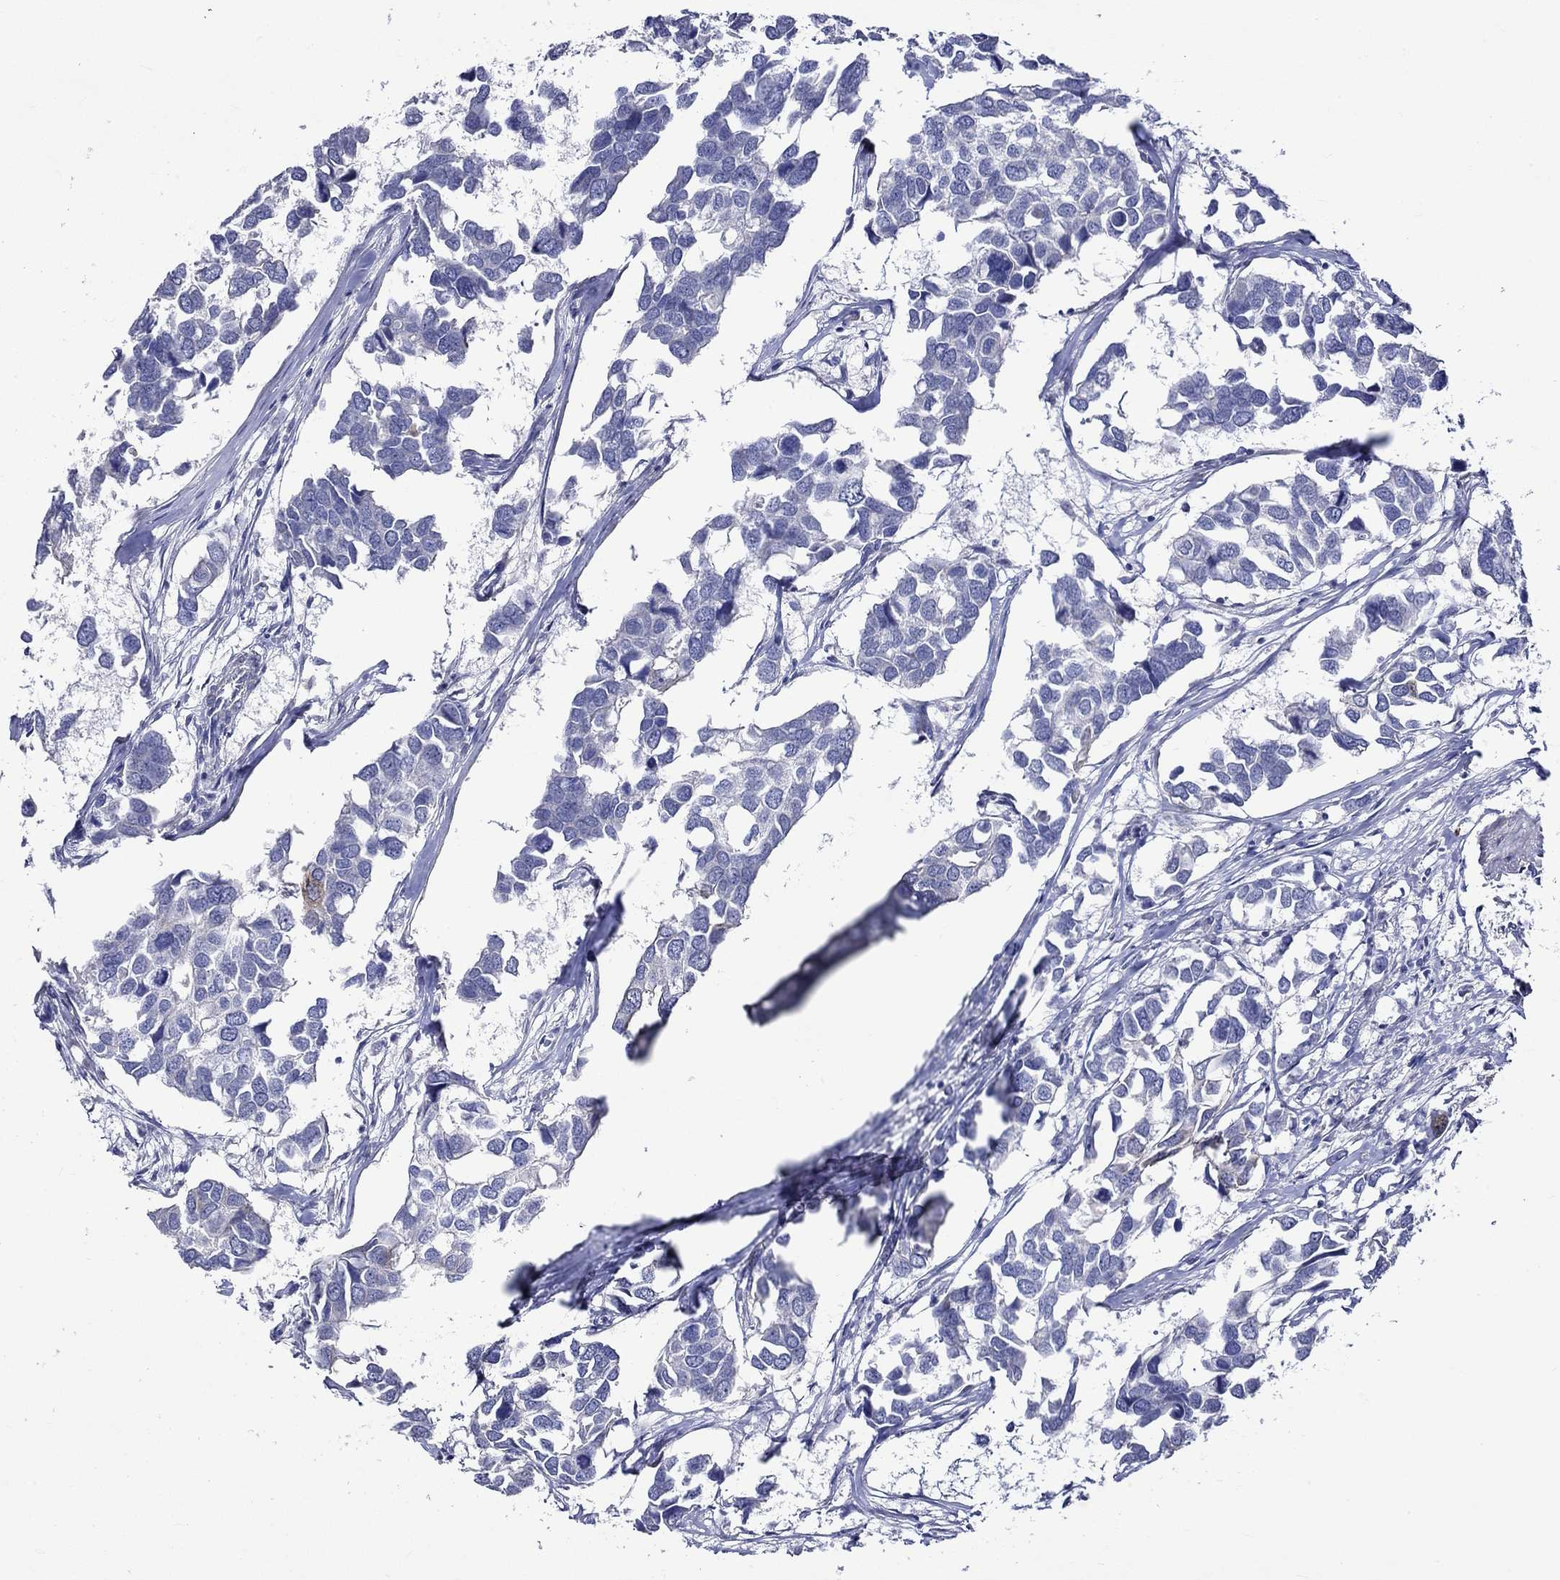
{"staining": {"intensity": "weak", "quantity": "<25%", "location": "cytoplasmic/membranous"}, "tissue": "breast cancer", "cell_type": "Tumor cells", "image_type": "cancer", "snomed": [{"axis": "morphology", "description": "Duct carcinoma"}, {"axis": "topography", "description": "Breast"}], "caption": "IHC of intraductal carcinoma (breast) exhibits no staining in tumor cells. (Stains: DAB immunohistochemistry (IHC) with hematoxylin counter stain, Microscopy: brightfield microscopy at high magnification).", "gene": "CRYAB", "patient": {"sex": "female", "age": 83}}